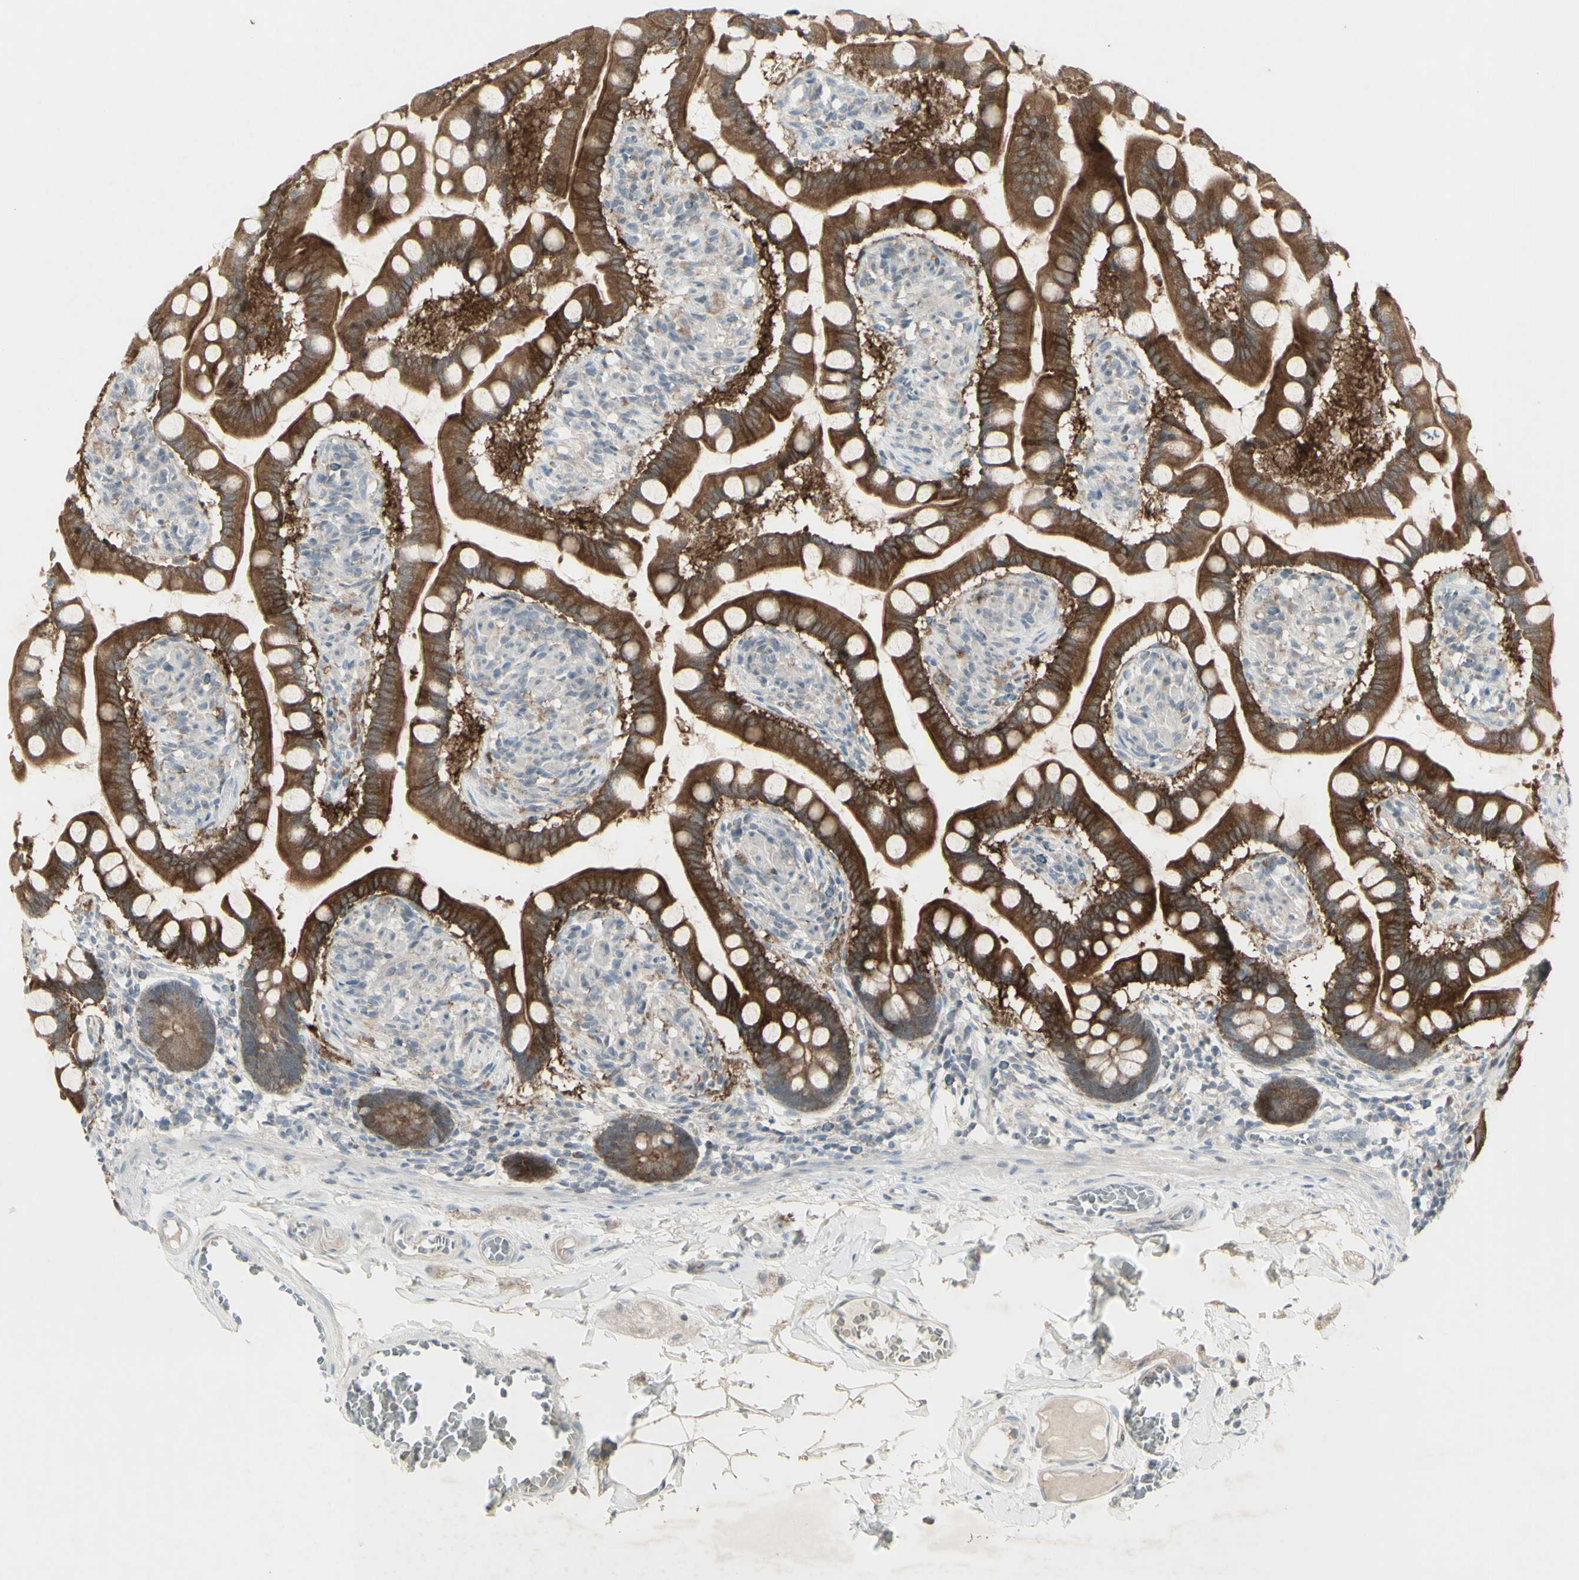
{"staining": {"intensity": "strong", "quantity": ">75%", "location": "cytoplasmic/membranous"}, "tissue": "small intestine", "cell_type": "Glandular cells", "image_type": "normal", "snomed": [{"axis": "morphology", "description": "Normal tissue, NOS"}, {"axis": "topography", "description": "Small intestine"}], "caption": "Immunohistochemistry of unremarkable small intestine demonstrates high levels of strong cytoplasmic/membranous positivity in about >75% of glandular cells.", "gene": "C1orf116", "patient": {"sex": "male", "age": 41}}